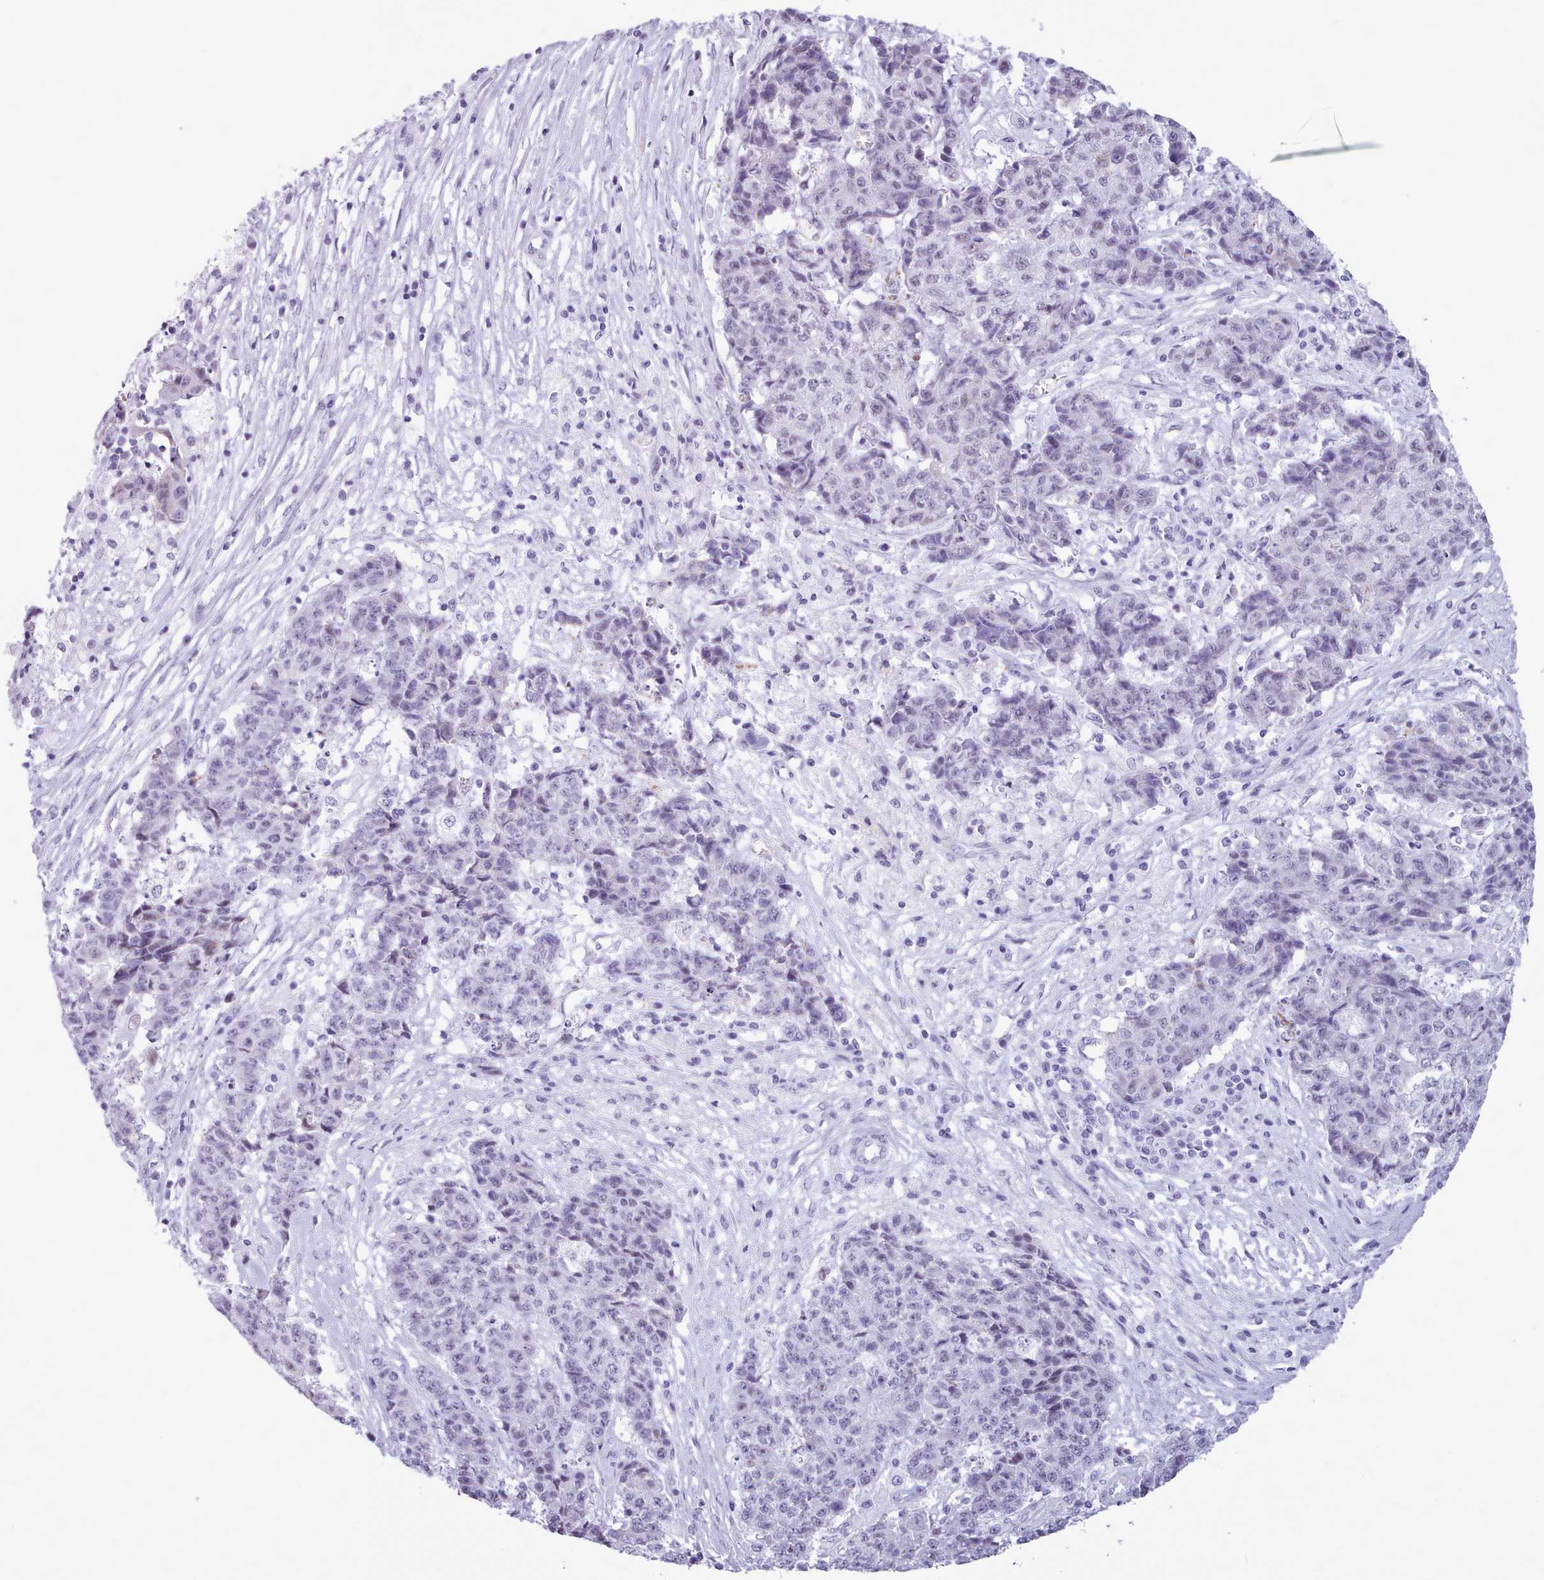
{"staining": {"intensity": "negative", "quantity": "none", "location": "none"}, "tissue": "ovarian cancer", "cell_type": "Tumor cells", "image_type": "cancer", "snomed": [{"axis": "morphology", "description": "Carcinoma, endometroid"}, {"axis": "topography", "description": "Ovary"}], "caption": "An image of ovarian cancer (endometroid carcinoma) stained for a protein reveals no brown staining in tumor cells.", "gene": "FBXO48", "patient": {"sex": "female", "age": 42}}